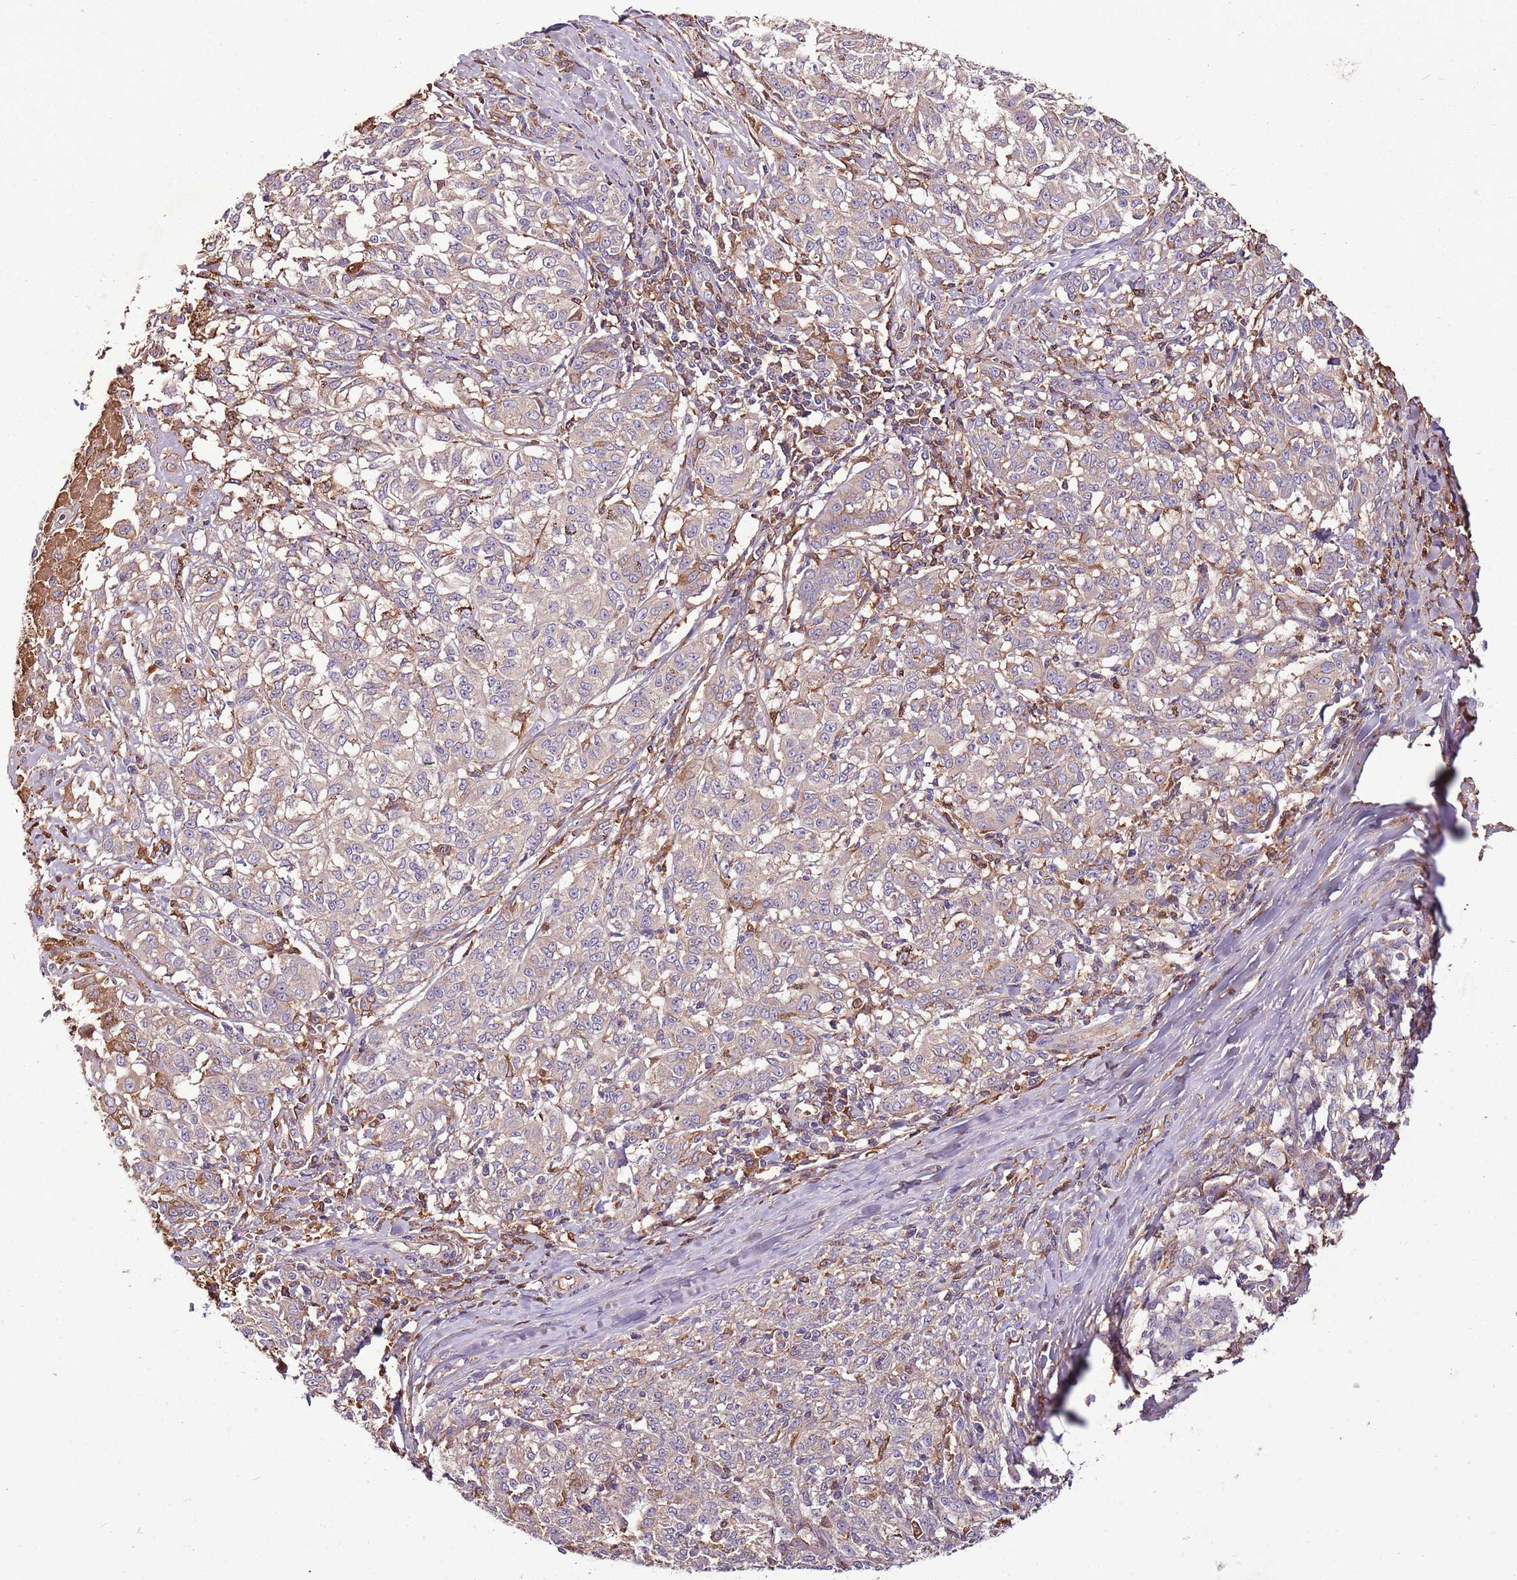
{"staining": {"intensity": "negative", "quantity": "none", "location": "none"}, "tissue": "melanoma", "cell_type": "Tumor cells", "image_type": "cancer", "snomed": [{"axis": "morphology", "description": "Malignant melanoma, NOS"}, {"axis": "topography", "description": "Skin"}], "caption": "Image shows no significant protein staining in tumor cells of malignant melanoma.", "gene": "DENR", "patient": {"sex": "female", "age": 72}}